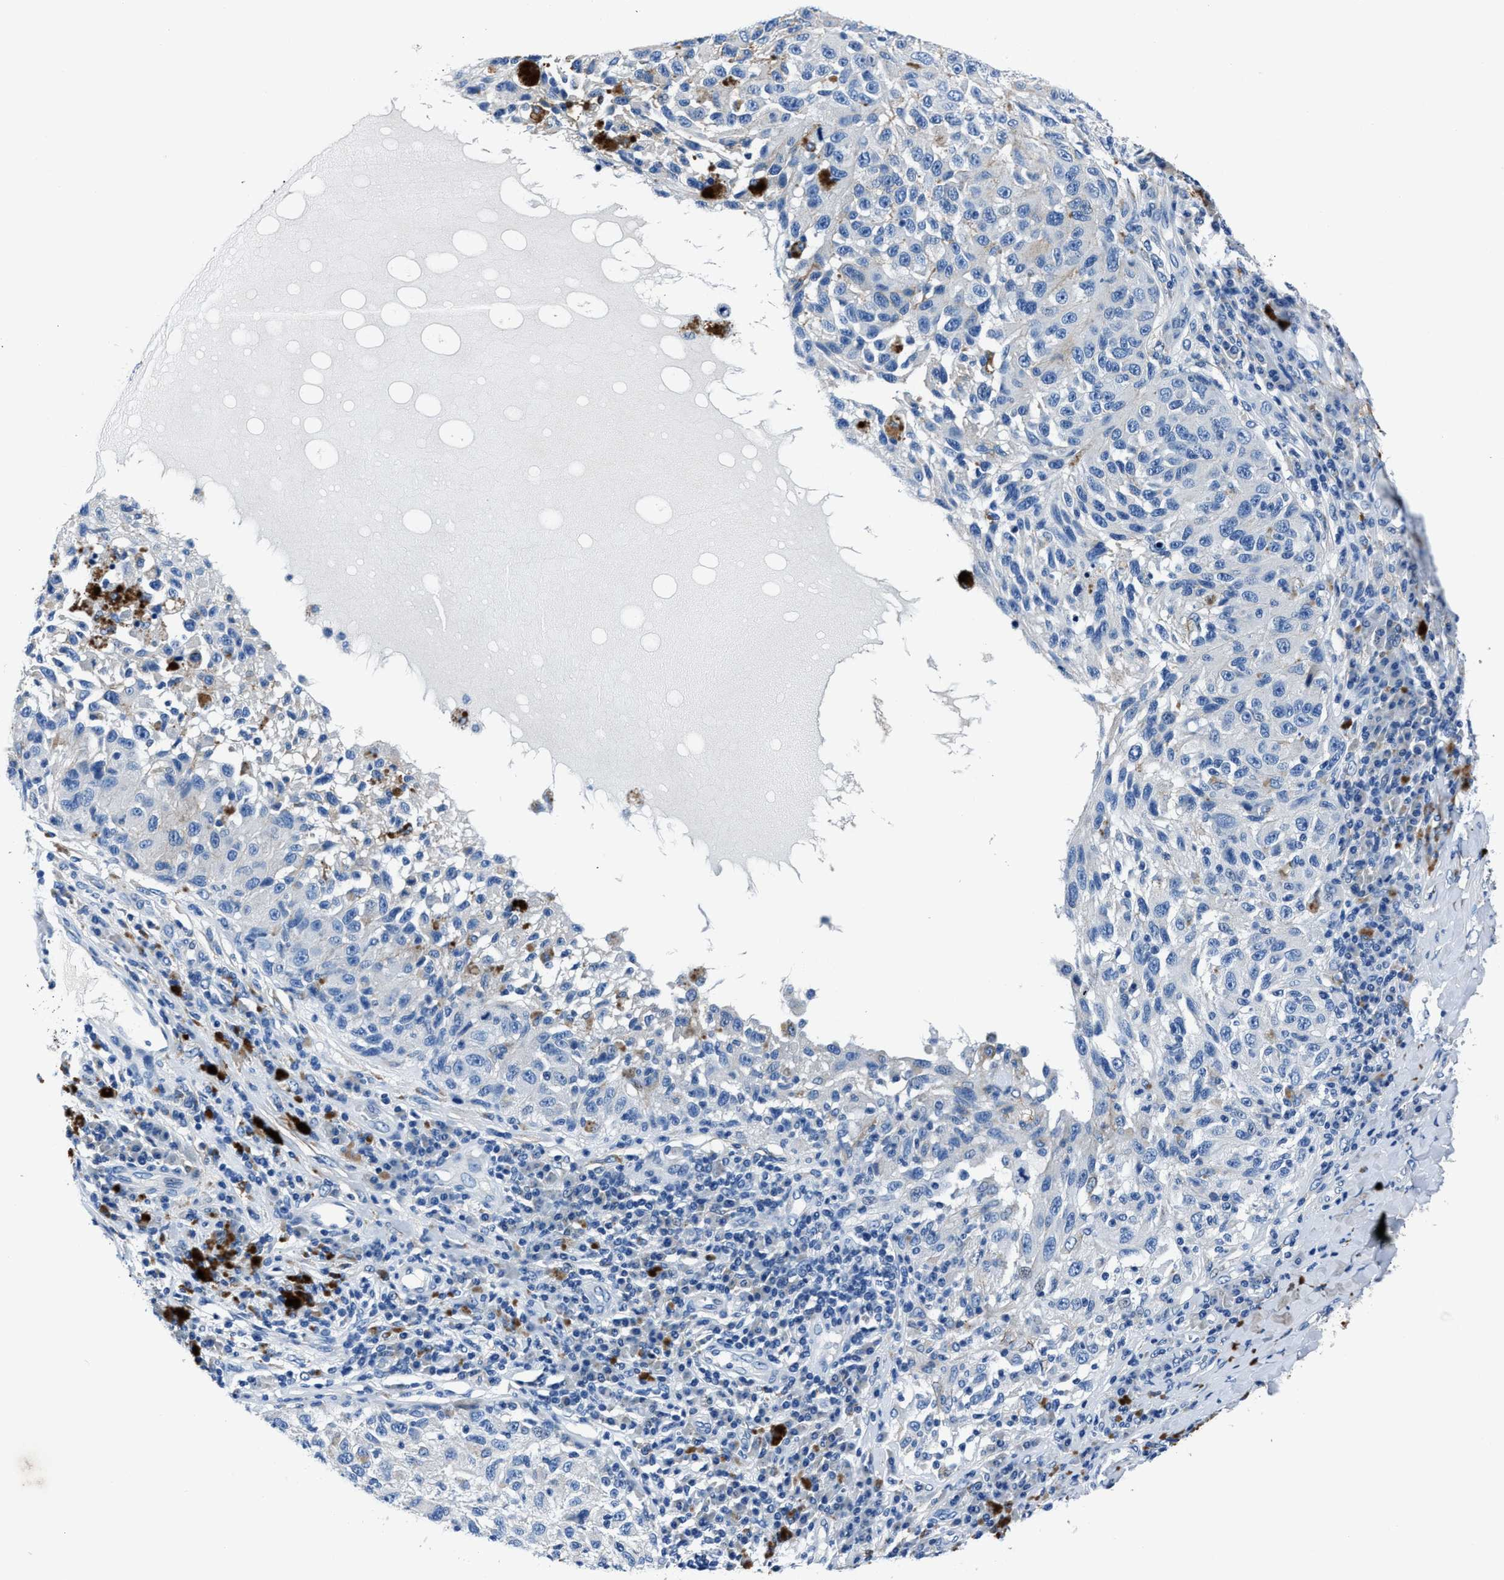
{"staining": {"intensity": "negative", "quantity": "none", "location": "none"}, "tissue": "melanoma", "cell_type": "Tumor cells", "image_type": "cancer", "snomed": [{"axis": "morphology", "description": "Malignant melanoma, NOS"}, {"axis": "topography", "description": "Skin"}], "caption": "Tumor cells show no significant expression in melanoma.", "gene": "LMO7", "patient": {"sex": "female", "age": 73}}